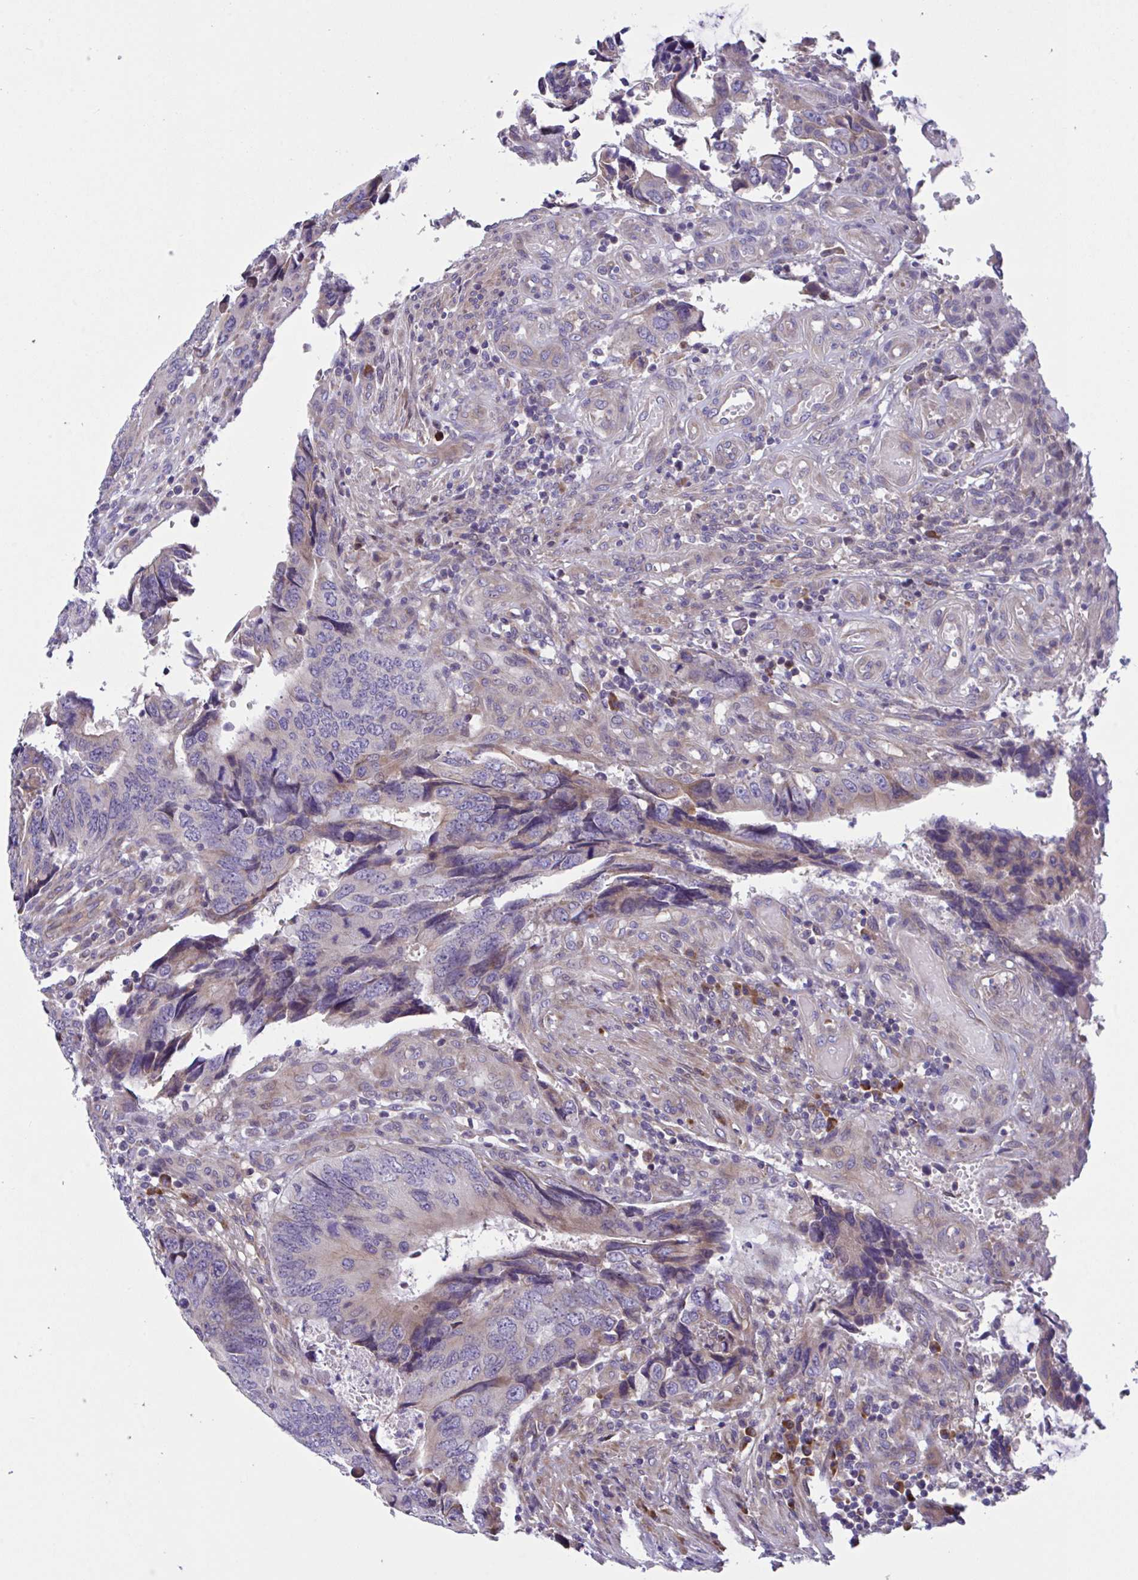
{"staining": {"intensity": "moderate", "quantity": "<25%", "location": "cytoplasmic/membranous"}, "tissue": "colorectal cancer", "cell_type": "Tumor cells", "image_type": "cancer", "snomed": [{"axis": "morphology", "description": "Adenocarcinoma, NOS"}, {"axis": "topography", "description": "Colon"}], "caption": "This is an image of IHC staining of colorectal cancer (adenocarcinoma), which shows moderate expression in the cytoplasmic/membranous of tumor cells.", "gene": "WBP1", "patient": {"sex": "male", "age": 87}}